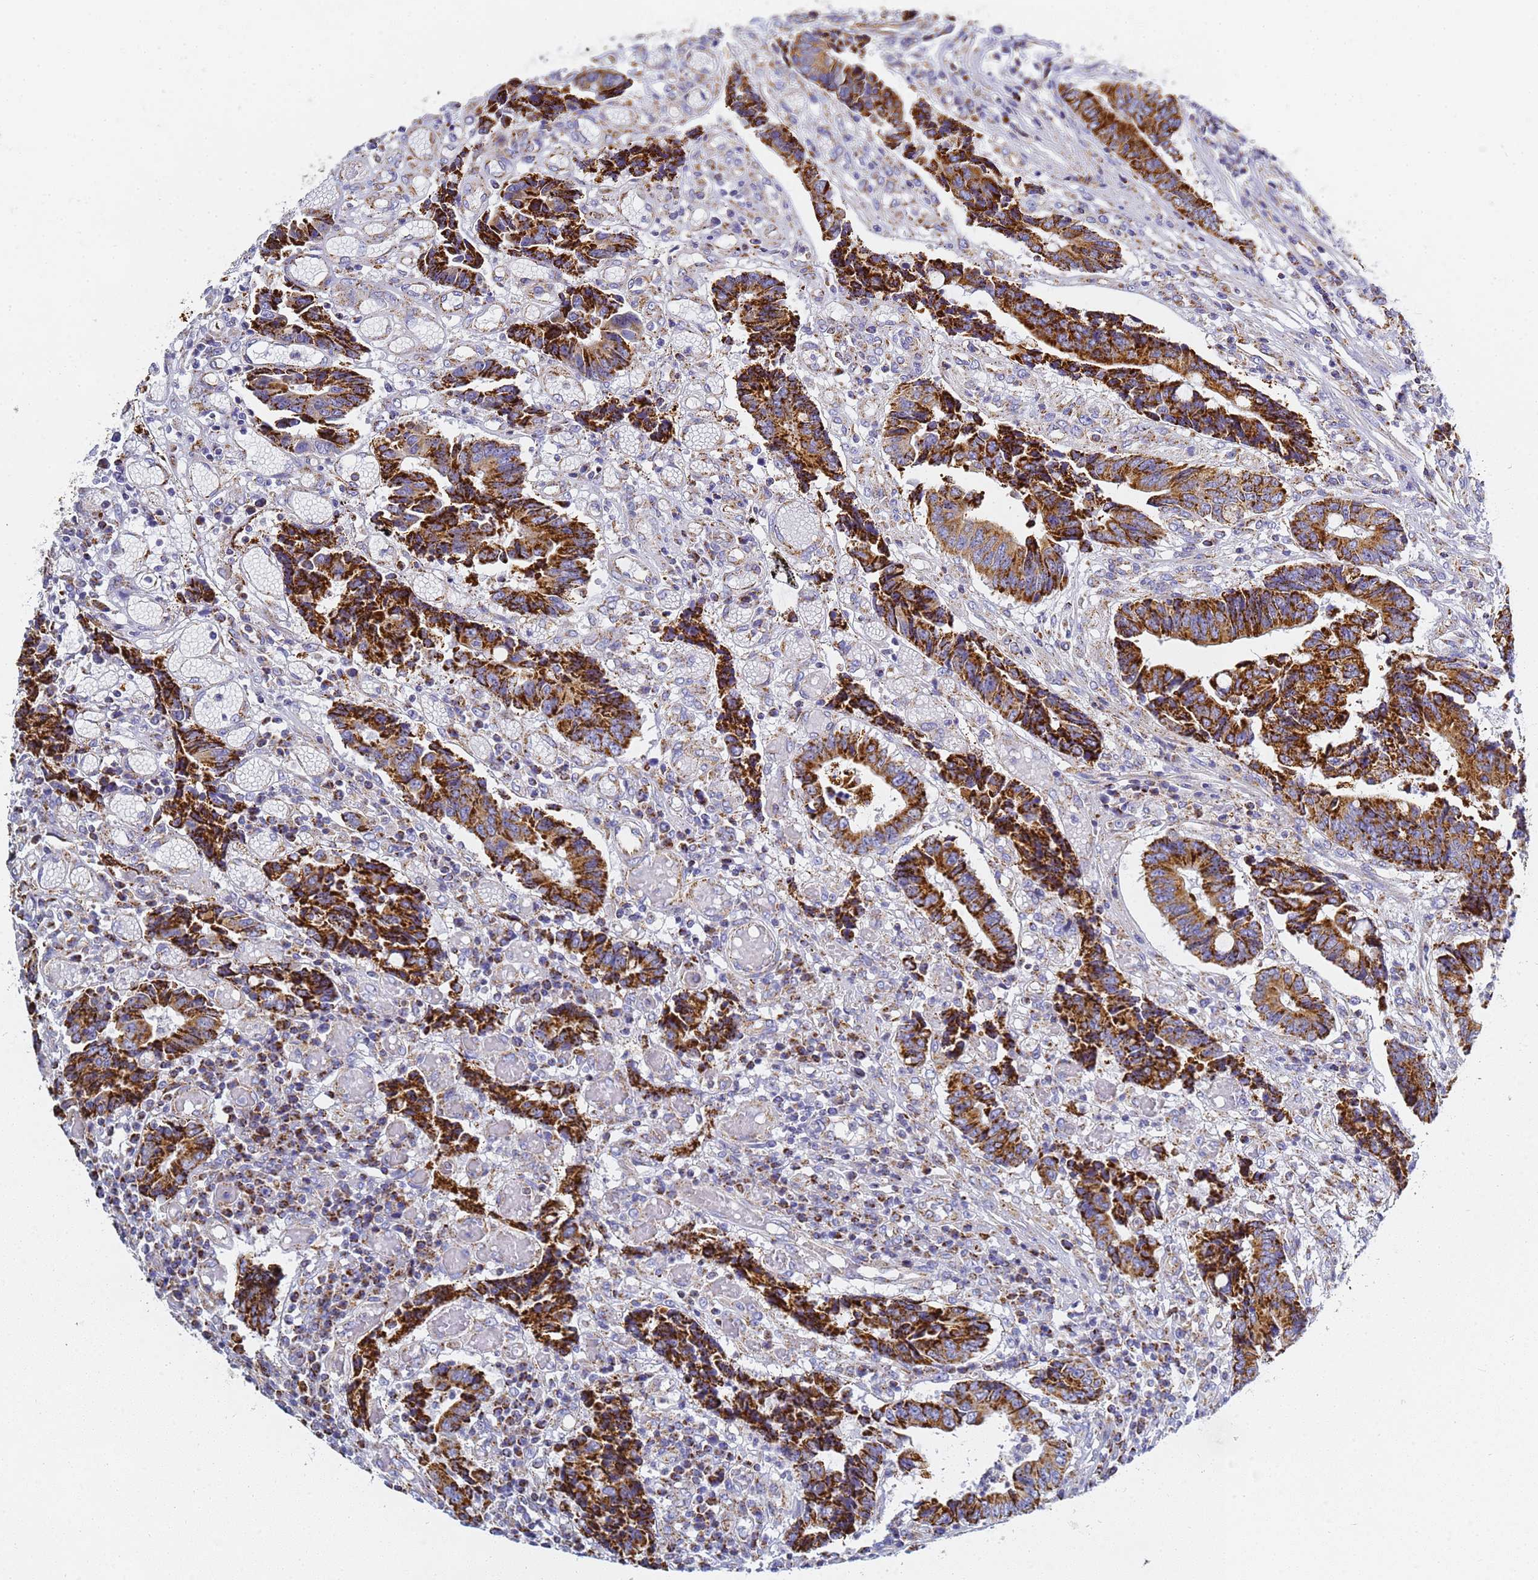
{"staining": {"intensity": "strong", "quantity": ">75%", "location": "cytoplasmic/membranous"}, "tissue": "colorectal cancer", "cell_type": "Tumor cells", "image_type": "cancer", "snomed": [{"axis": "morphology", "description": "Adenocarcinoma, NOS"}, {"axis": "topography", "description": "Rectum"}], "caption": "Colorectal cancer stained for a protein exhibits strong cytoplasmic/membranous positivity in tumor cells. (DAB (3,3'-diaminobenzidine) = brown stain, brightfield microscopy at high magnification).", "gene": "CNIH4", "patient": {"sex": "male", "age": 84}}